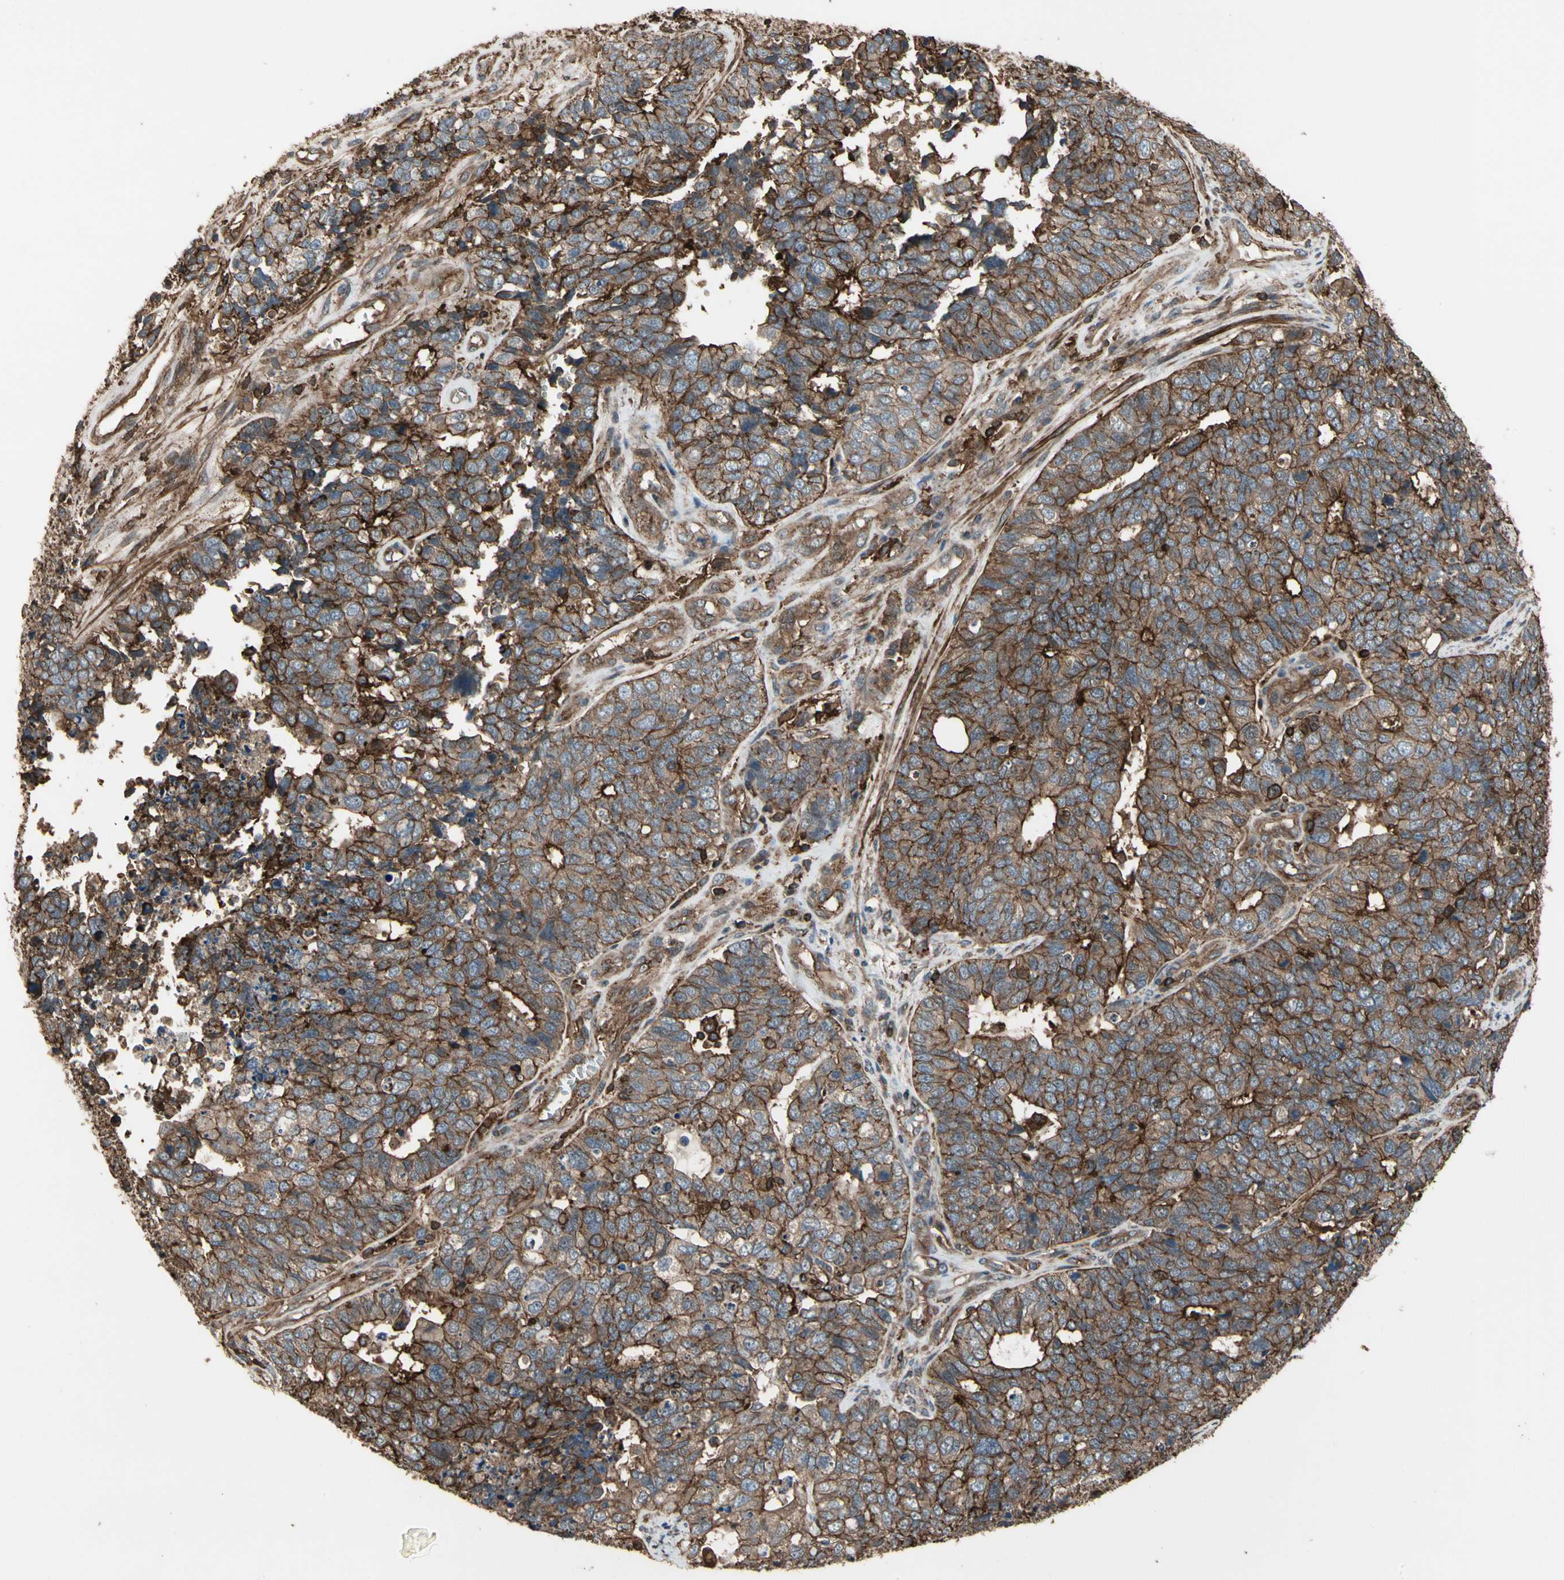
{"staining": {"intensity": "strong", "quantity": ">75%", "location": "cytoplasmic/membranous"}, "tissue": "cervical cancer", "cell_type": "Tumor cells", "image_type": "cancer", "snomed": [{"axis": "morphology", "description": "Squamous cell carcinoma, NOS"}, {"axis": "topography", "description": "Cervix"}], "caption": "Squamous cell carcinoma (cervical) stained with immunohistochemistry (IHC) shows strong cytoplasmic/membranous positivity in about >75% of tumor cells.", "gene": "MAPK13", "patient": {"sex": "female", "age": 63}}